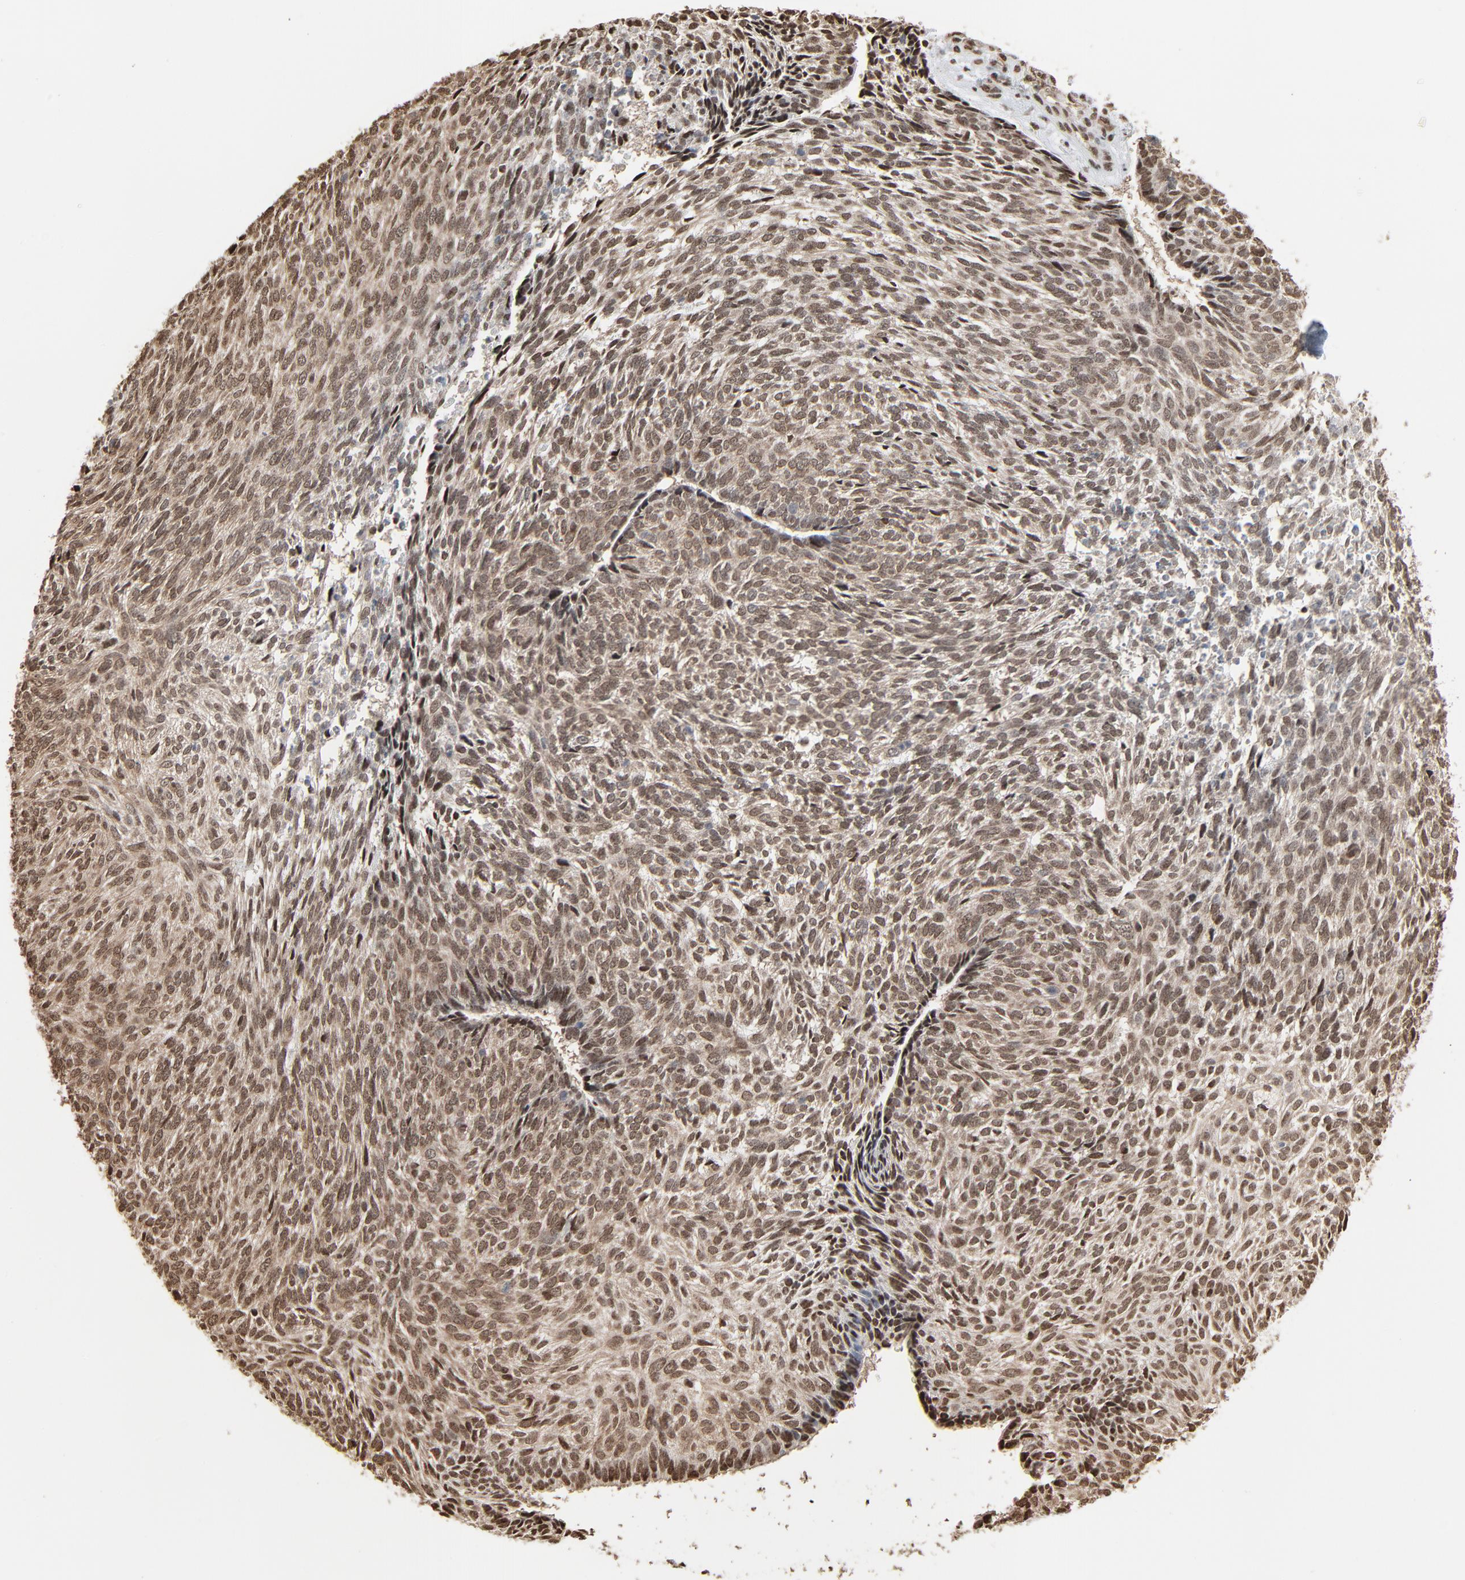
{"staining": {"intensity": "moderate", "quantity": ">75%", "location": "cytoplasmic/membranous,nuclear"}, "tissue": "skin cancer", "cell_type": "Tumor cells", "image_type": "cancer", "snomed": [{"axis": "morphology", "description": "Basal cell carcinoma"}, {"axis": "topography", "description": "Skin"}], "caption": "Skin cancer stained with immunohistochemistry (IHC) exhibits moderate cytoplasmic/membranous and nuclear staining in approximately >75% of tumor cells.", "gene": "MEIS2", "patient": {"sex": "male", "age": 72}}